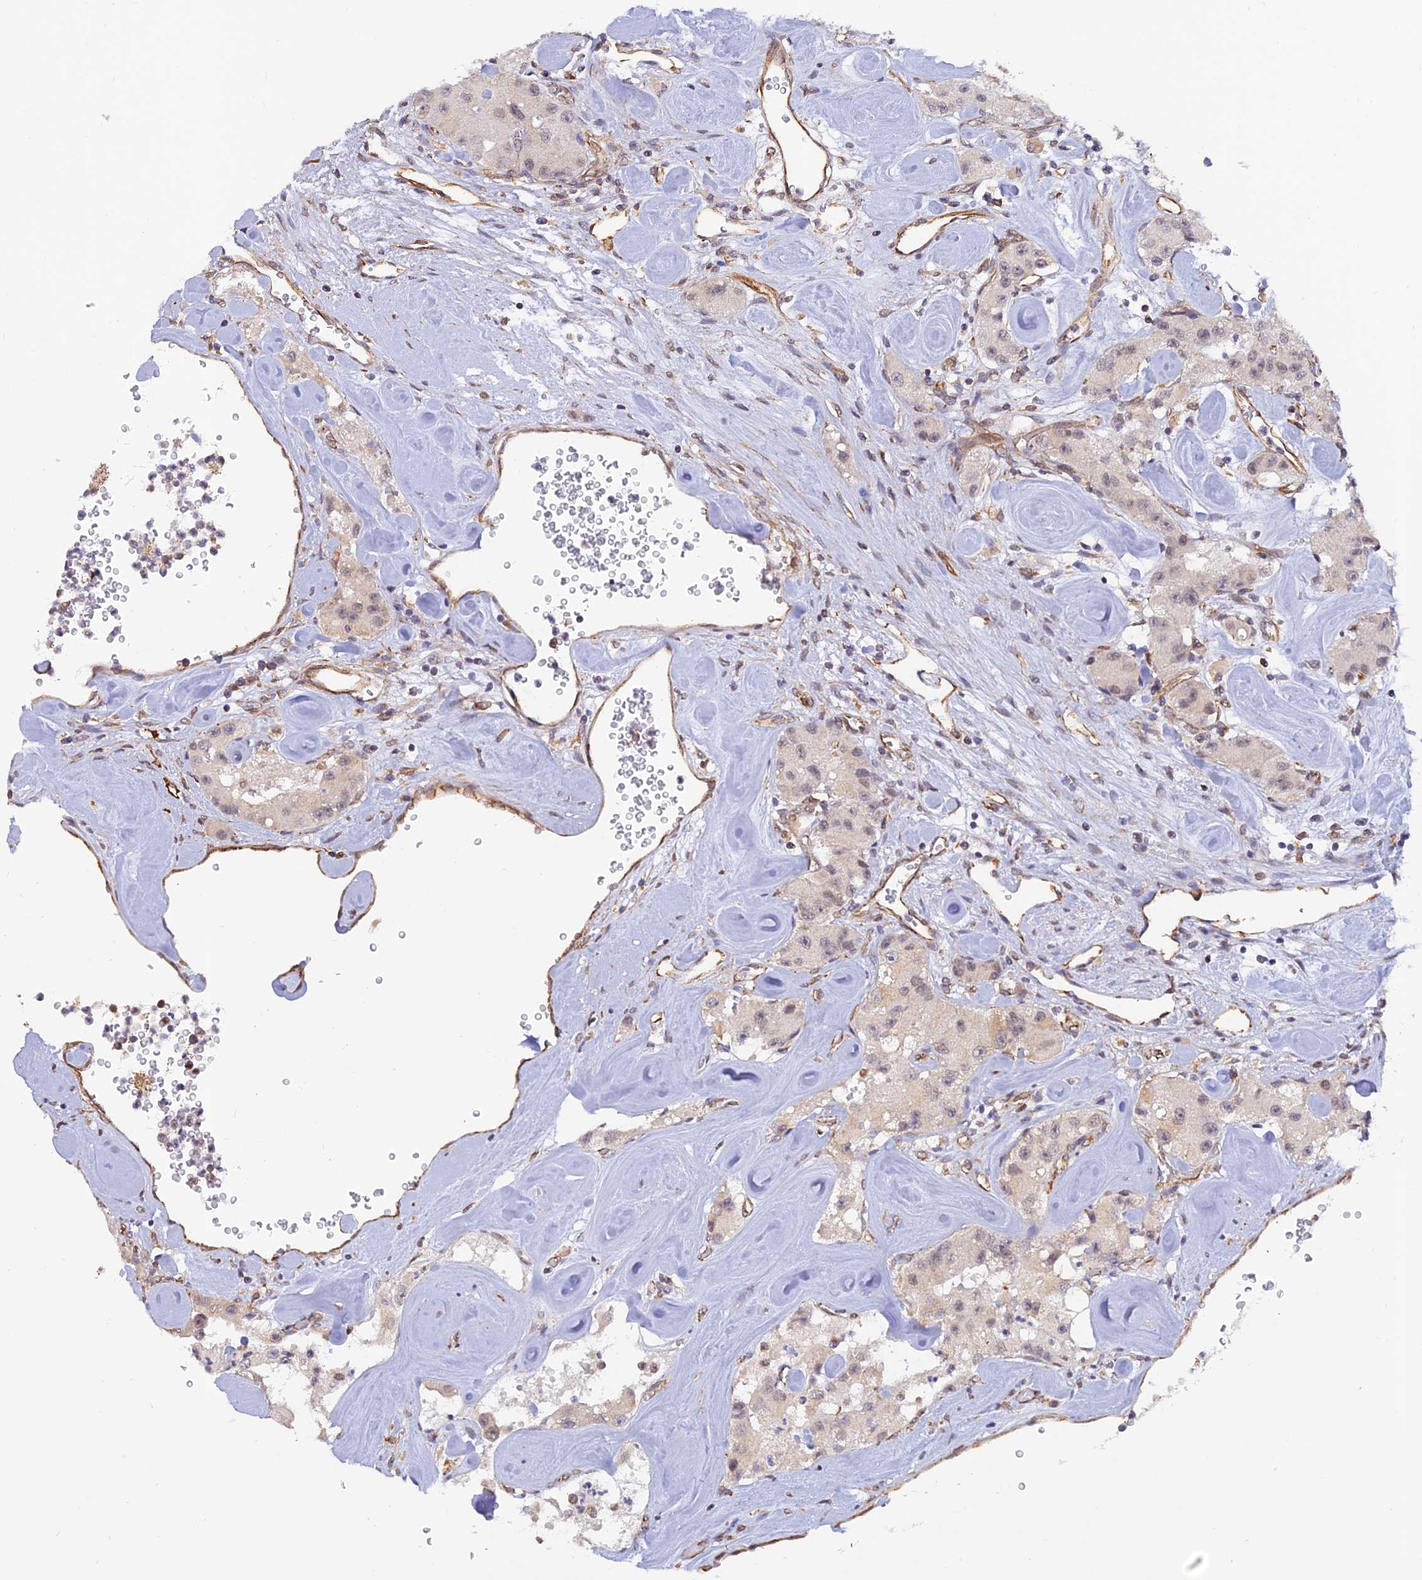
{"staining": {"intensity": "negative", "quantity": "none", "location": "none"}, "tissue": "carcinoid", "cell_type": "Tumor cells", "image_type": "cancer", "snomed": [{"axis": "morphology", "description": "Carcinoid, malignant, NOS"}, {"axis": "topography", "description": "Pancreas"}], "caption": "DAB (3,3'-diaminobenzidine) immunohistochemical staining of carcinoid reveals no significant positivity in tumor cells.", "gene": "PAGR1", "patient": {"sex": "male", "age": 41}}